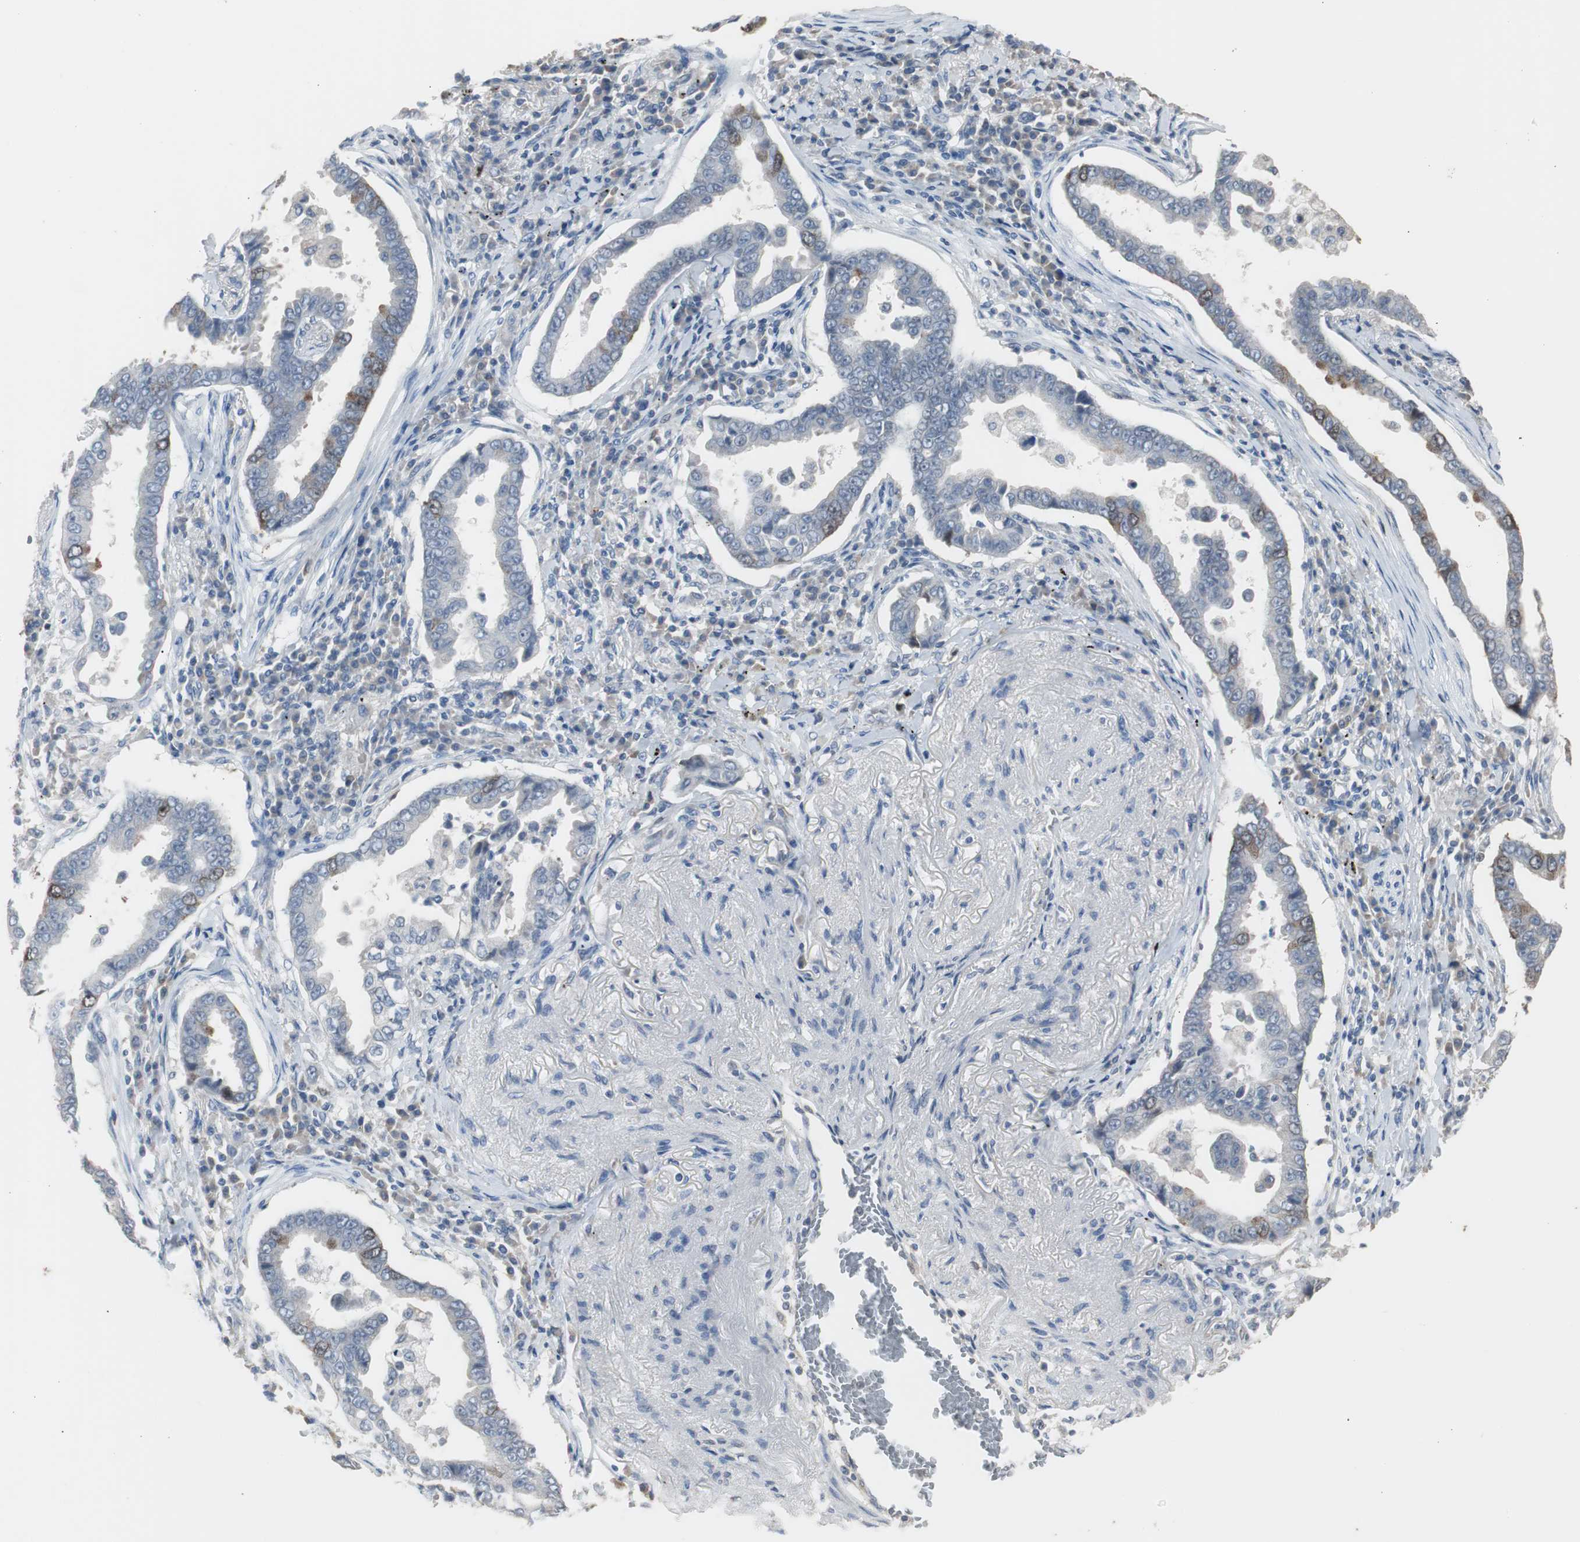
{"staining": {"intensity": "weak", "quantity": "<25%", "location": "cytoplasmic/membranous"}, "tissue": "lung cancer", "cell_type": "Tumor cells", "image_type": "cancer", "snomed": [{"axis": "morphology", "description": "Normal tissue, NOS"}, {"axis": "morphology", "description": "Inflammation, NOS"}, {"axis": "morphology", "description": "Adenocarcinoma, NOS"}, {"axis": "topography", "description": "Lung"}], "caption": "Image shows no protein positivity in tumor cells of adenocarcinoma (lung) tissue.", "gene": "TK1", "patient": {"sex": "female", "age": 64}}